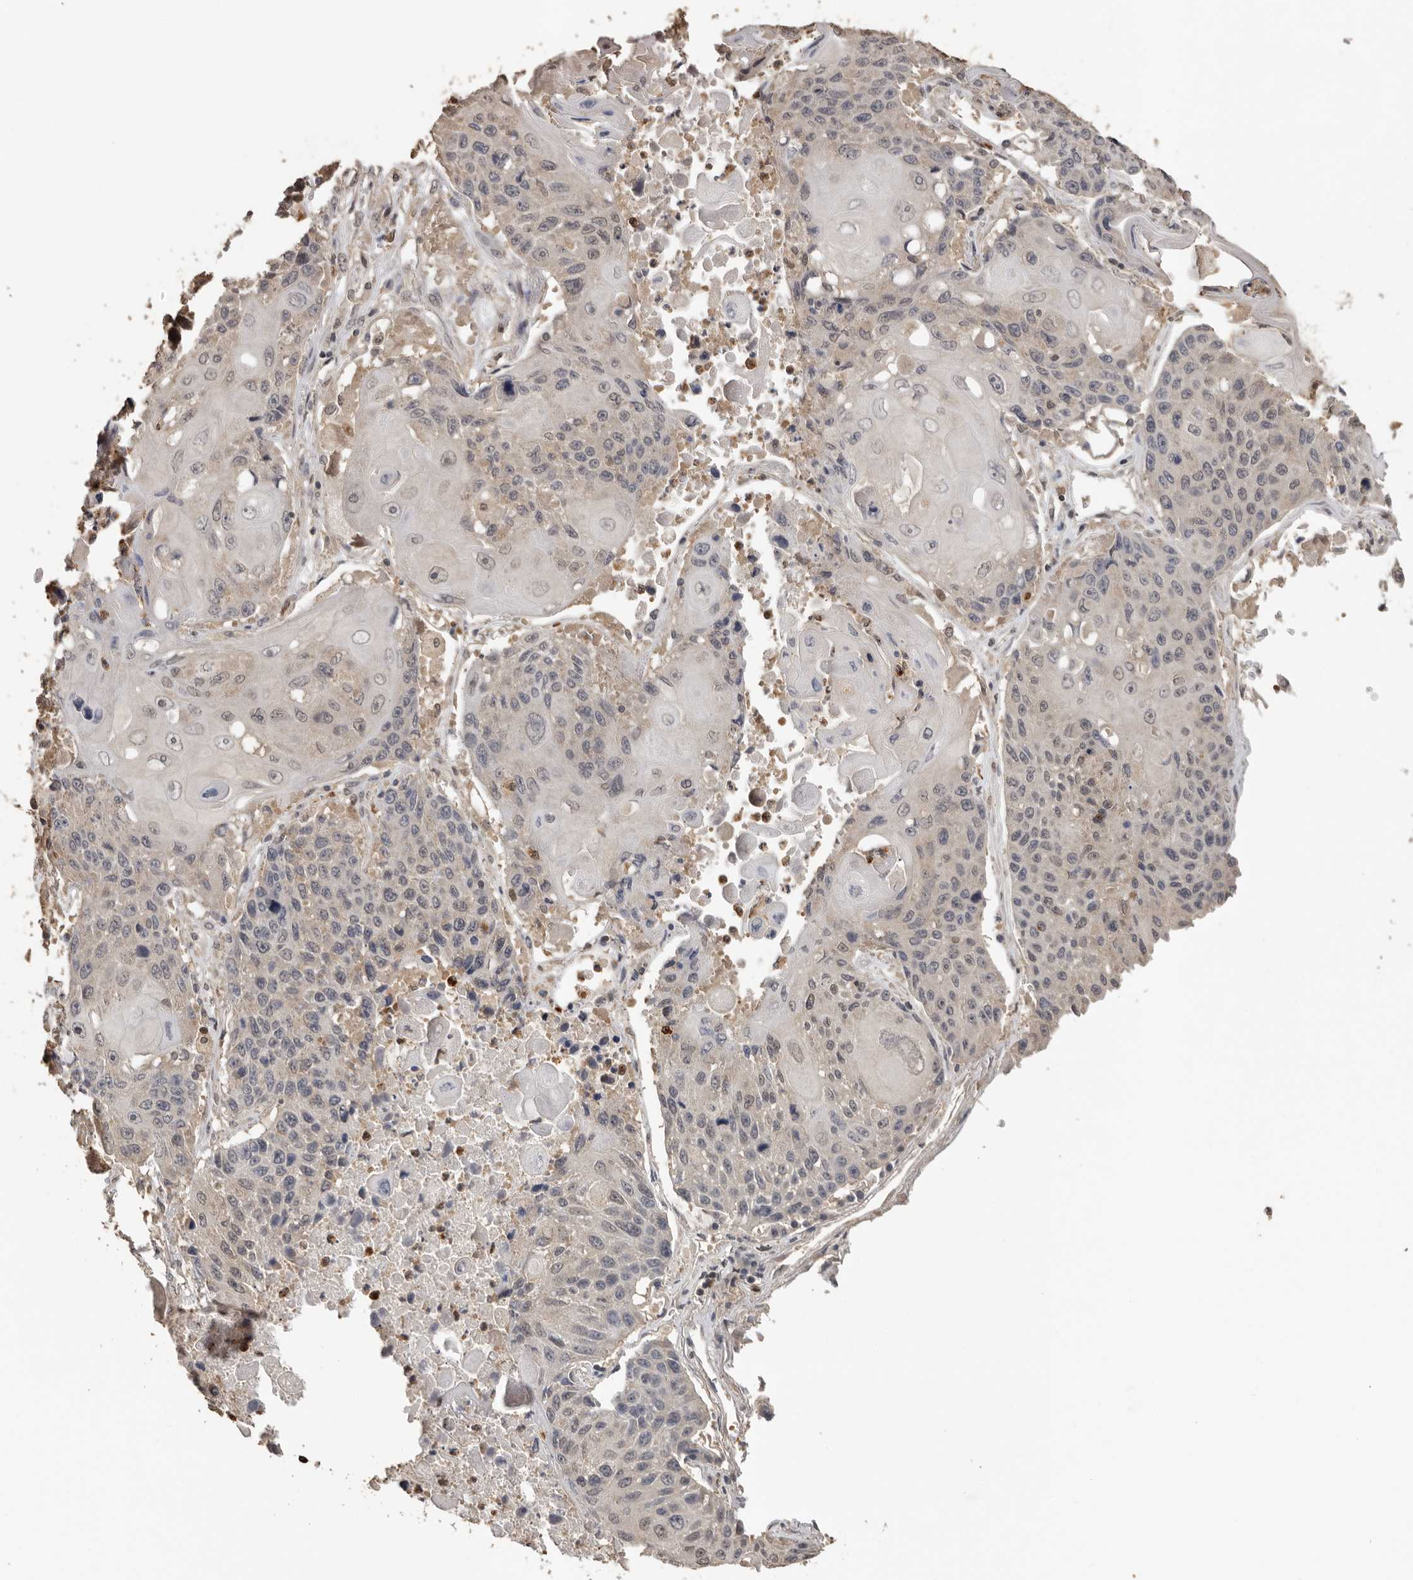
{"staining": {"intensity": "negative", "quantity": "none", "location": "none"}, "tissue": "lung cancer", "cell_type": "Tumor cells", "image_type": "cancer", "snomed": [{"axis": "morphology", "description": "Squamous cell carcinoma, NOS"}, {"axis": "topography", "description": "Lung"}], "caption": "The image reveals no staining of tumor cells in squamous cell carcinoma (lung).", "gene": "KIF2B", "patient": {"sex": "male", "age": 61}}